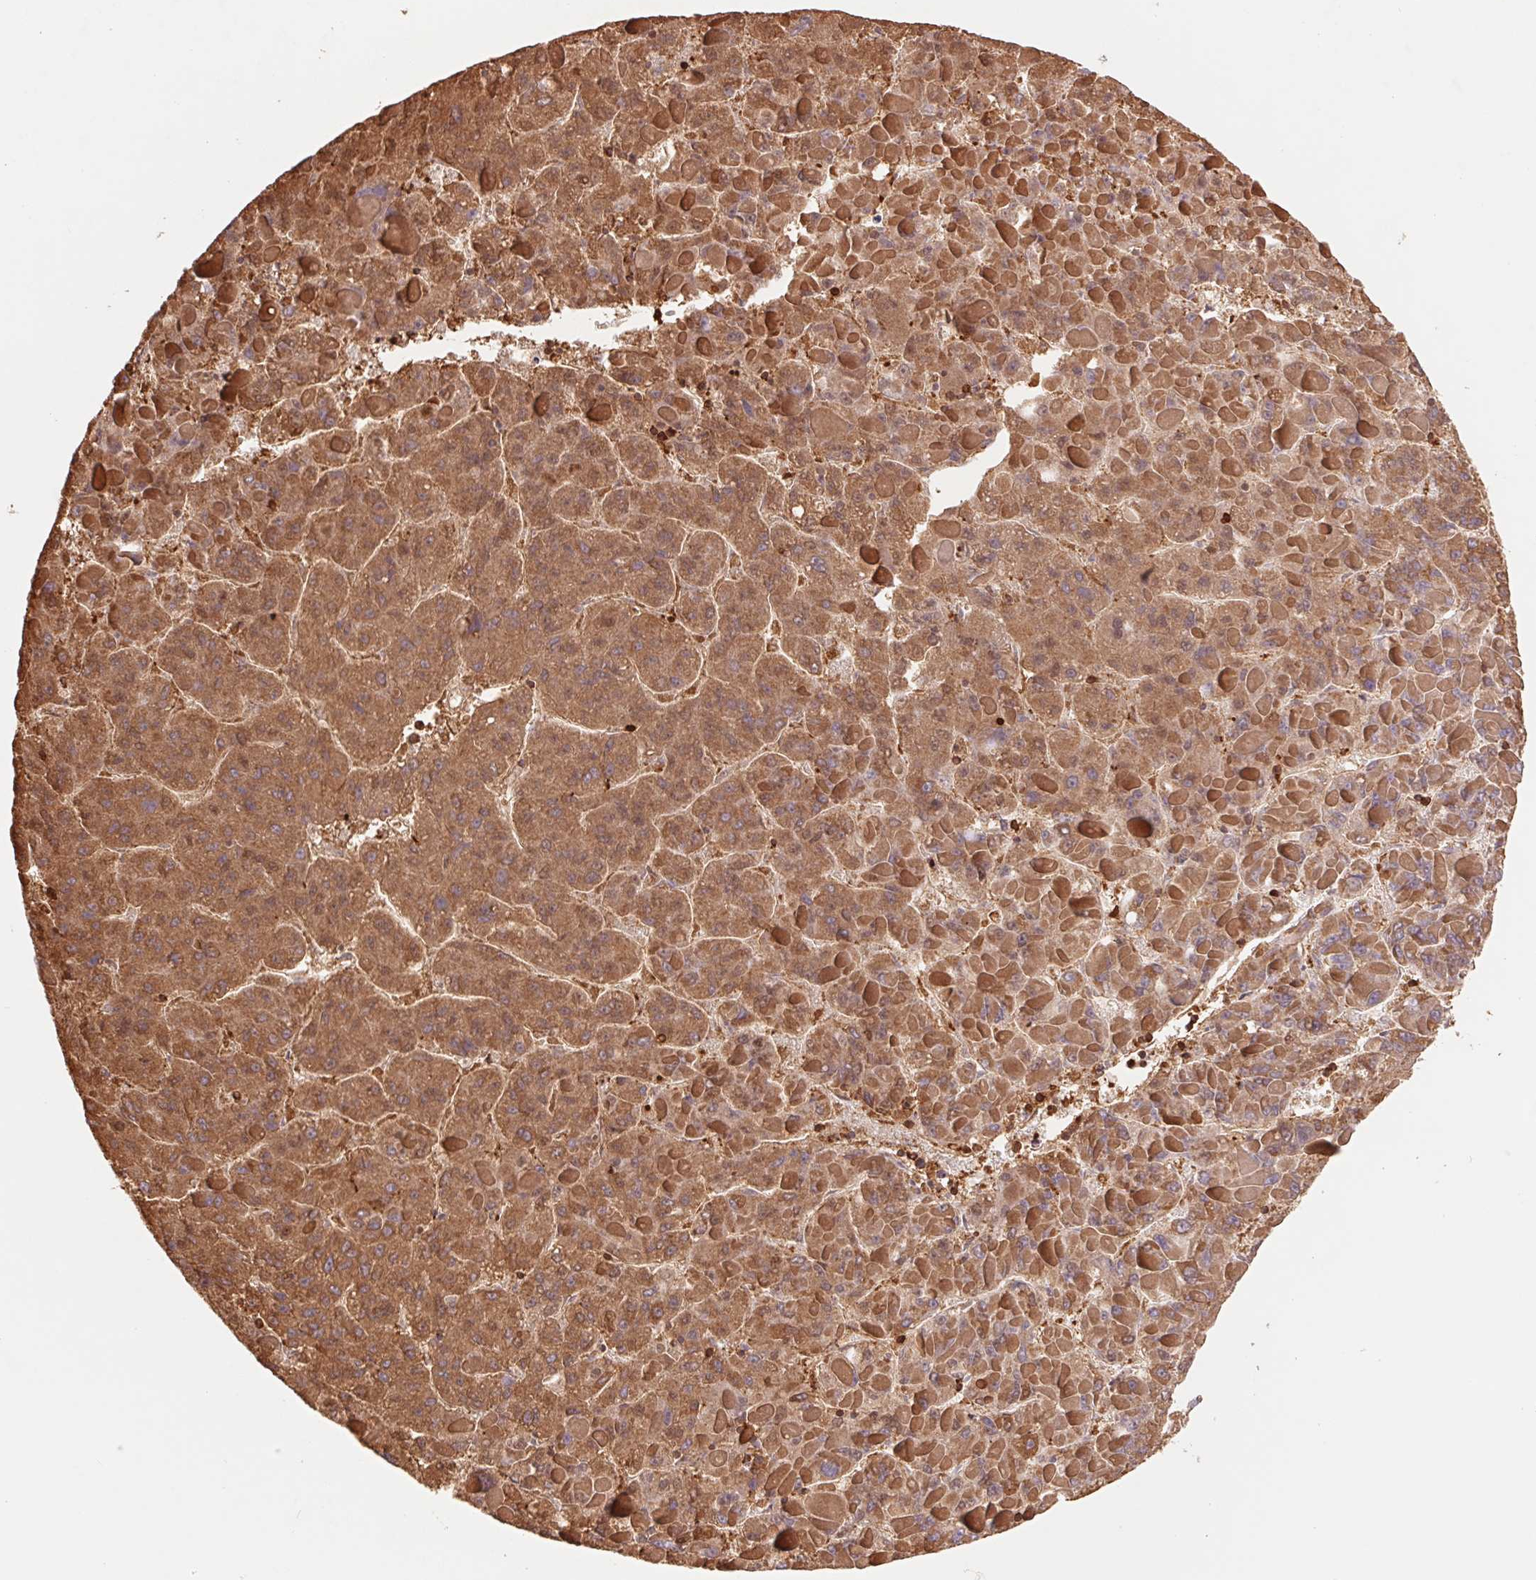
{"staining": {"intensity": "strong", "quantity": ">75%", "location": "cytoplasmic/membranous"}, "tissue": "liver cancer", "cell_type": "Tumor cells", "image_type": "cancer", "snomed": [{"axis": "morphology", "description": "Carcinoma, Hepatocellular, NOS"}, {"axis": "topography", "description": "Liver"}], "caption": "A histopathology image showing strong cytoplasmic/membranous expression in approximately >75% of tumor cells in liver cancer, as visualized by brown immunohistochemical staining.", "gene": "URM1", "patient": {"sex": "female", "age": 82}}